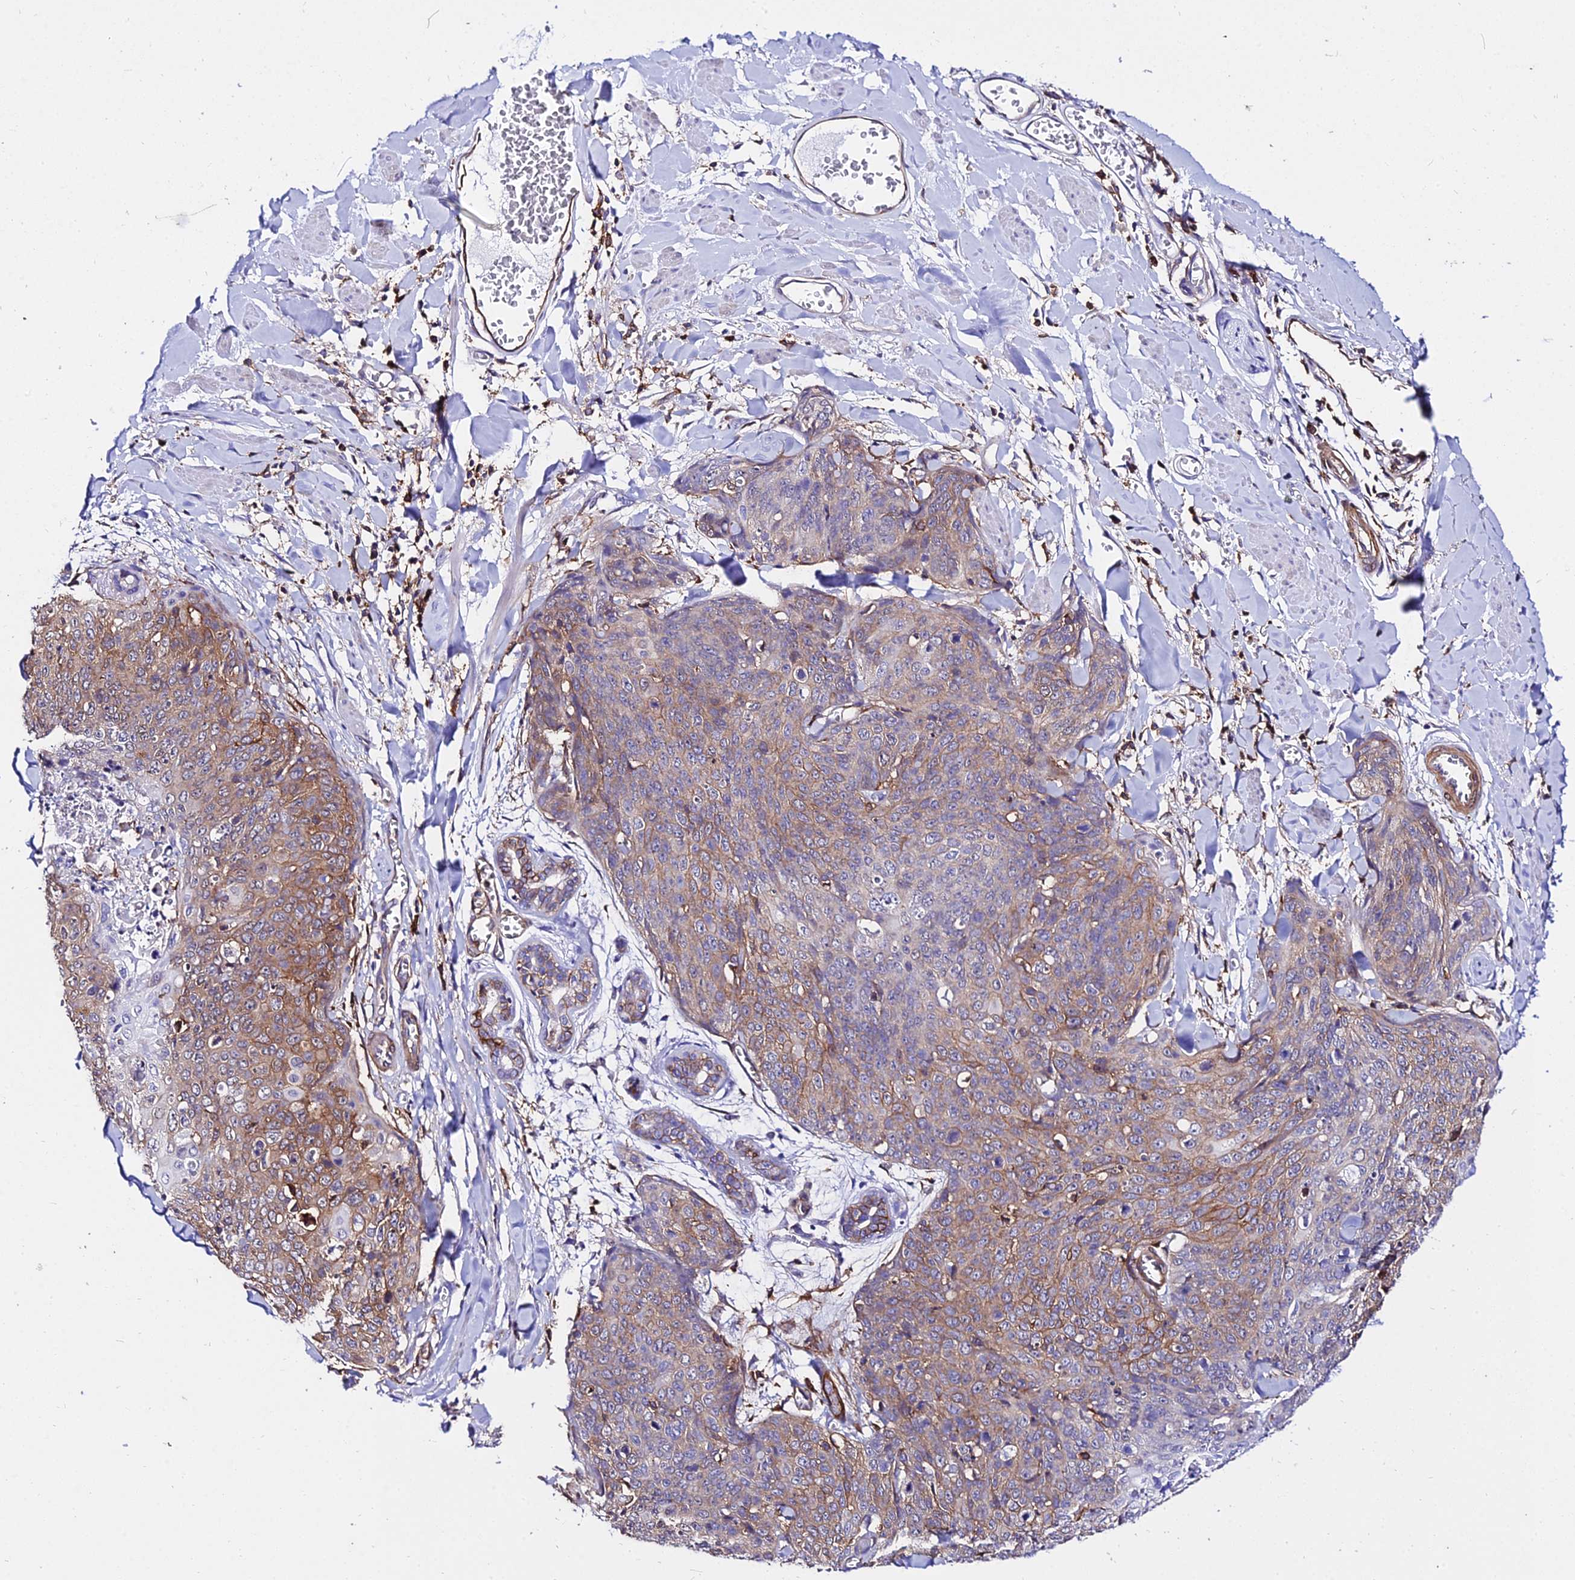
{"staining": {"intensity": "moderate", "quantity": "25%-75%", "location": "cytoplasmic/membranous"}, "tissue": "skin cancer", "cell_type": "Tumor cells", "image_type": "cancer", "snomed": [{"axis": "morphology", "description": "Squamous cell carcinoma, NOS"}, {"axis": "topography", "description": "Skin"}, {"axis": "topography", "description": "Vulva"}], "caption": "Skin squamous cell carcinoma stained with immunohistochemistry (IHC) exhibits moderate cytoplasmic/membranous staining in about 25%-75% of tumor cells.", "gene": "CSRP1", "patient": {"sex": "female", "age": 85}}